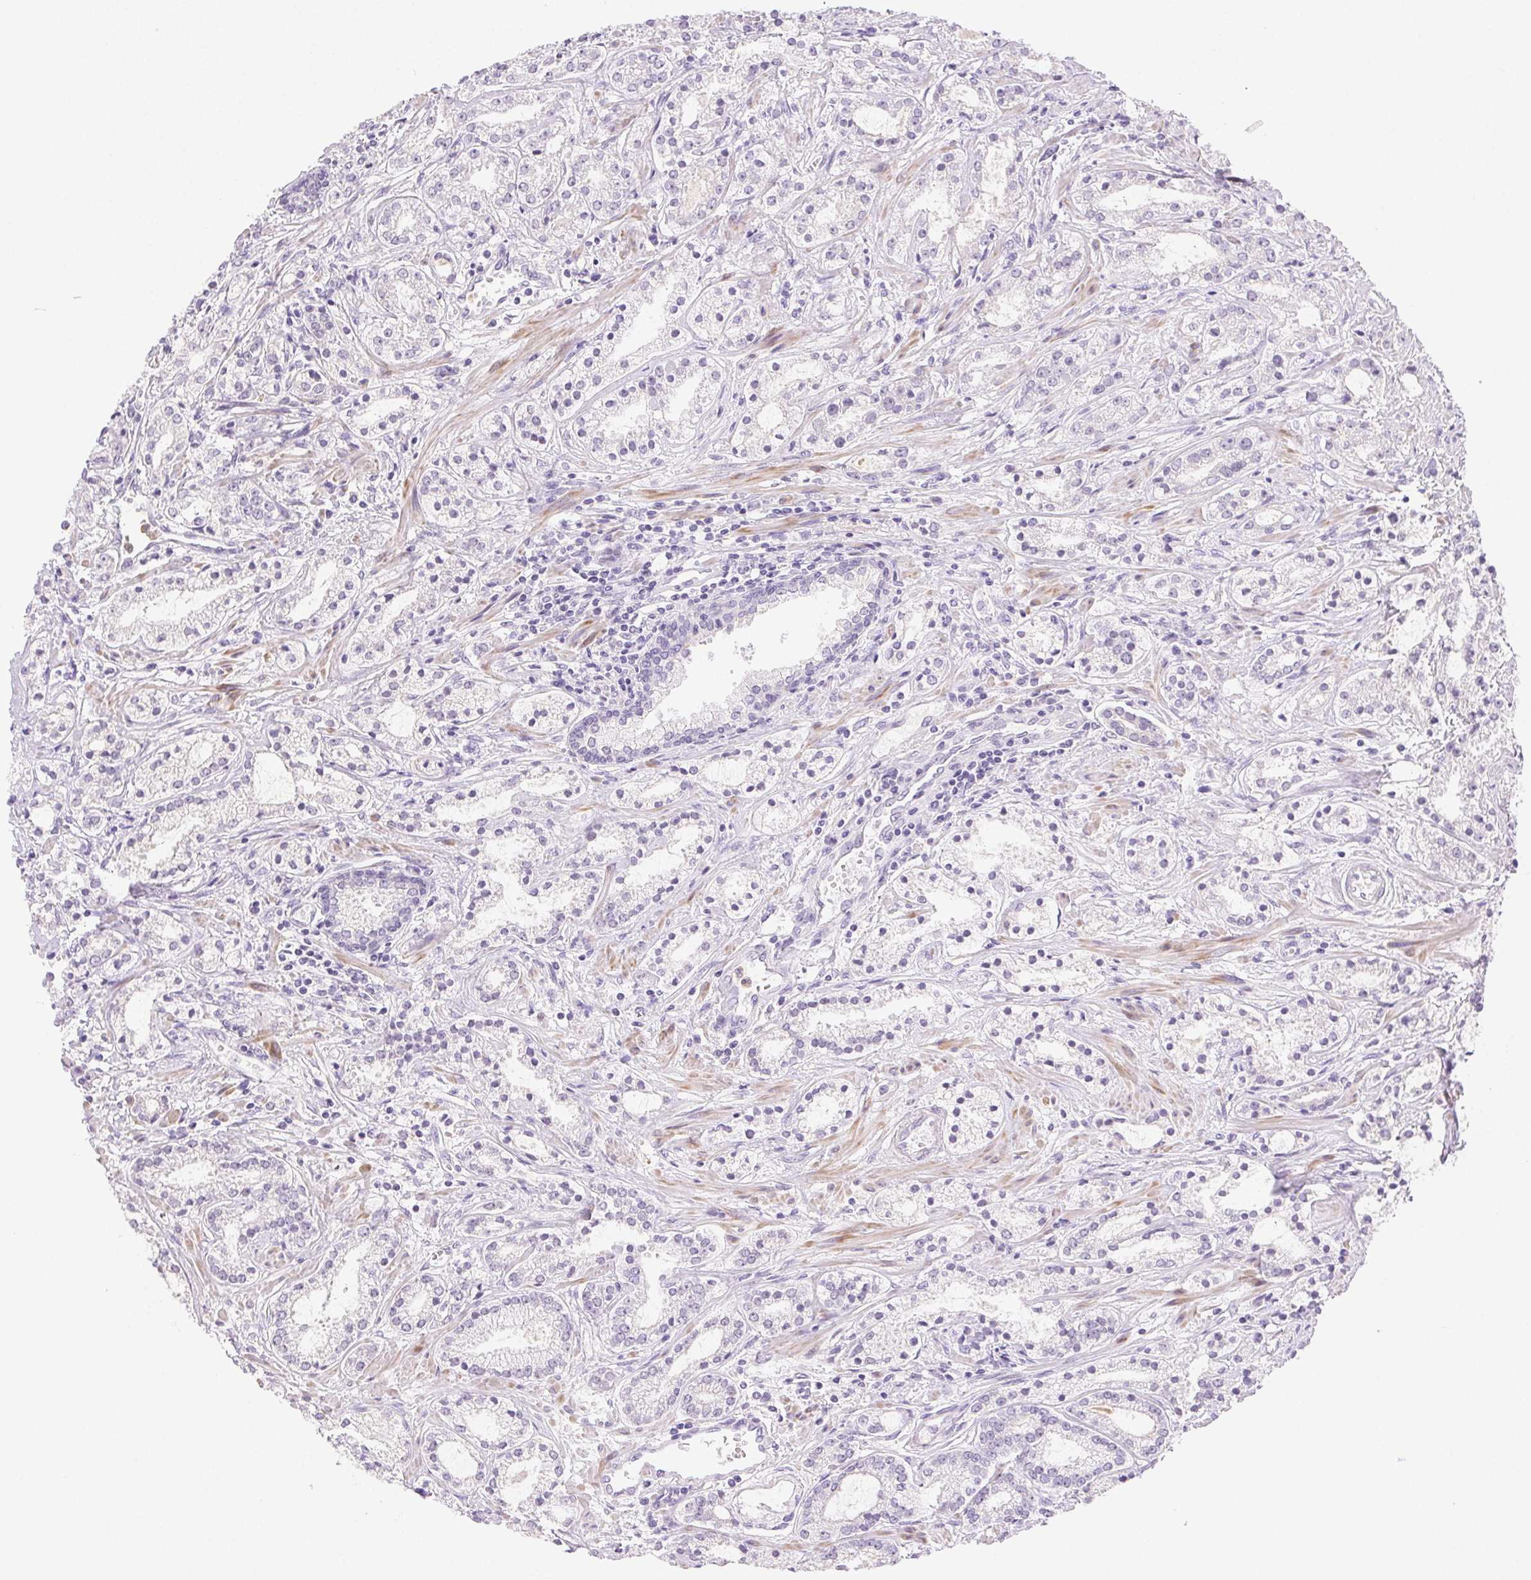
{"staining": {"intensity": "negative", "quantity": "none", "location": "none"}, "tissue": "prostate cancer", "cell_type": "Tumor cells", "image_type": "cancer", "snomed": [{"axis": "morphology", "description": "Adenocarcinoma, Medium grade"}, {"axis": "topography", "description": "Prostate"}], "caption": "The image displays no significant expression in tumor cells of prostate medium-grade adenocarcinoma. Nuclei are stained in blue.", "gene": "EMX2", "patient": {"sex": "male", "age": 57}}